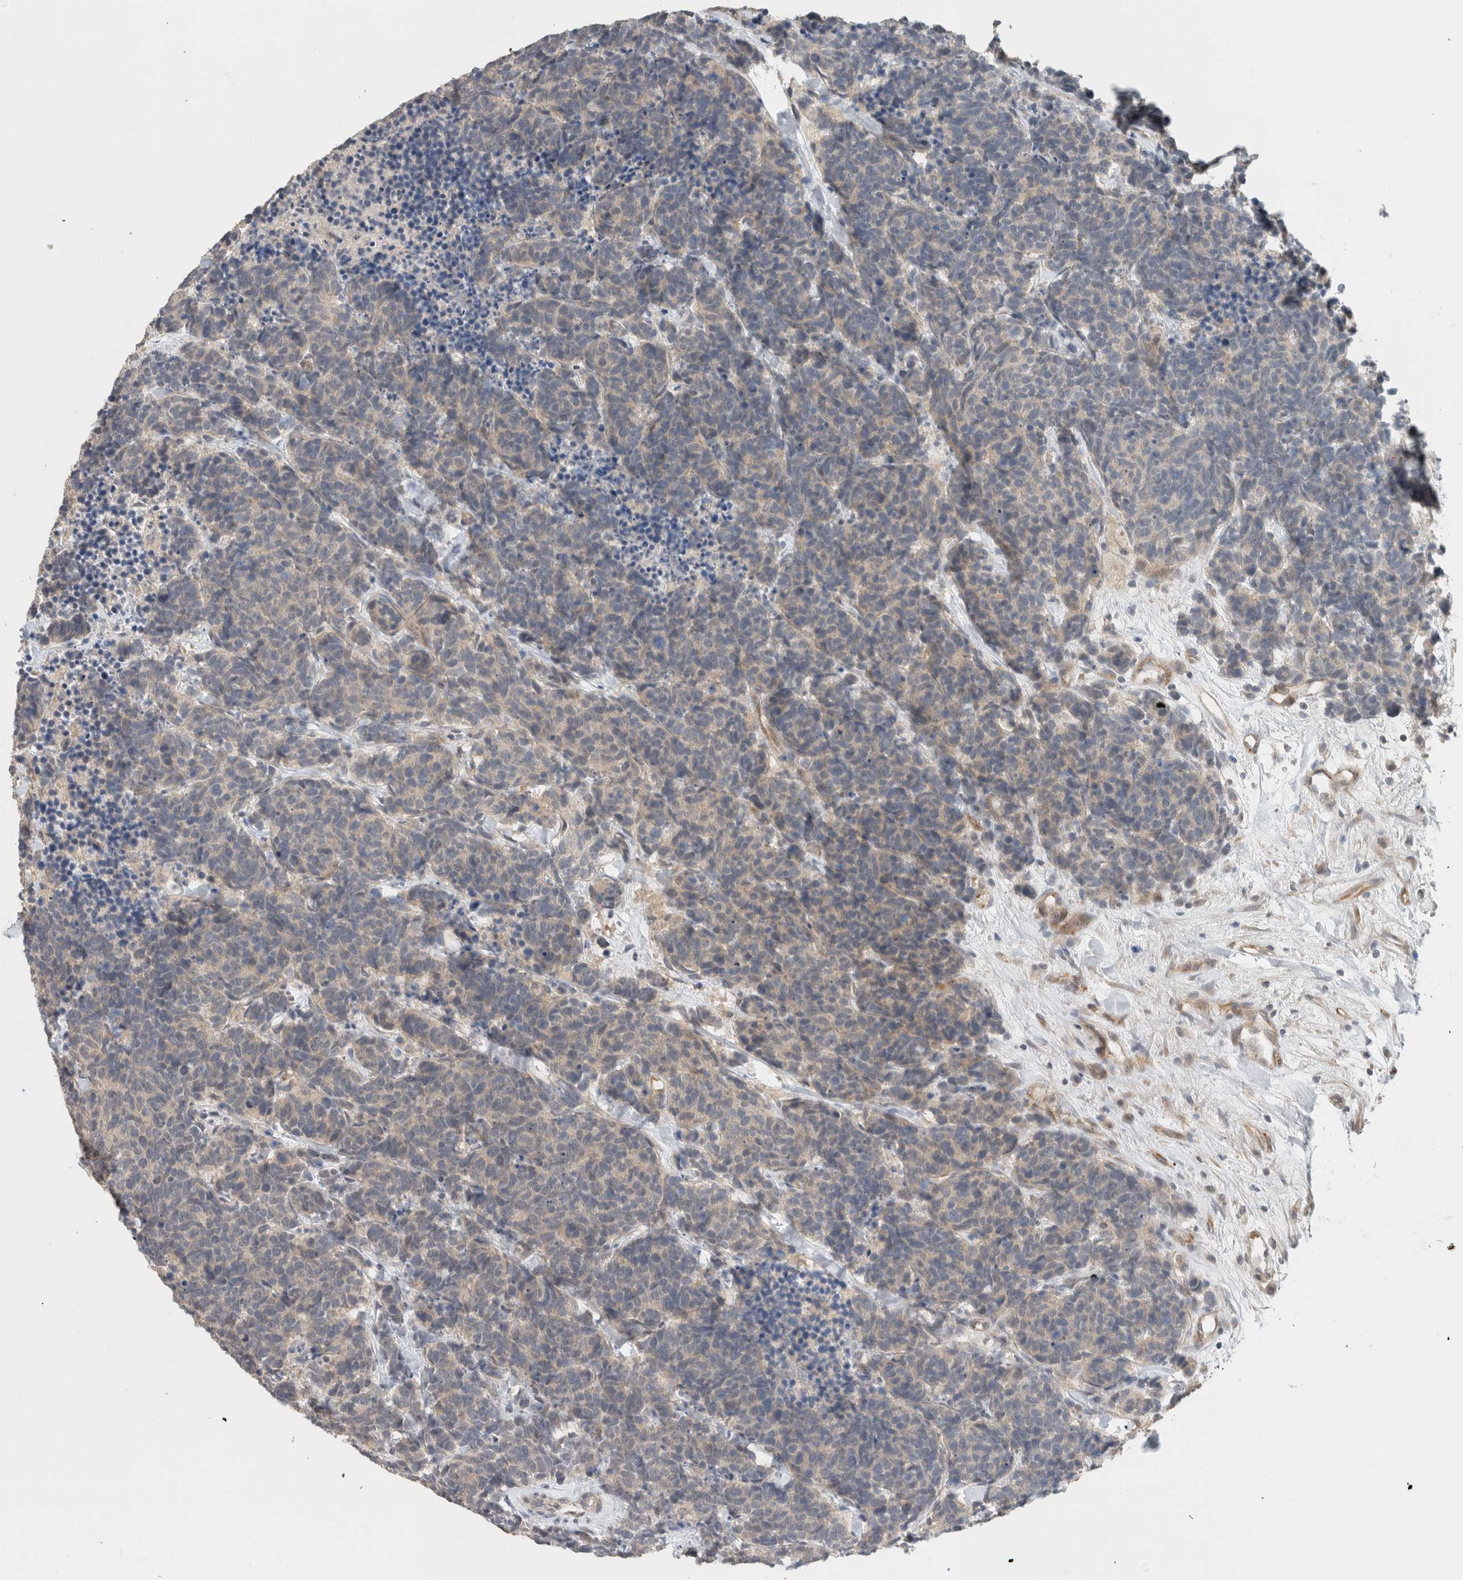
{"staining": {"intensity": "weak", "quantity": "<25%", "location": "cytoplasmic/membranous"}, "tissue": "carcinoid", "cell_type": "Tumor cells", "image_type": "cancer", "snomed": [{"axis": "morphology", "description": "Carcinoma, NOS"}, {"axis": "morphology", "description": "Carcinoid, malignant, NOS"}, {"axis": "topography", "description": "Urinary bladder"}], "caption": "Immunohistochemical staining of carcinoid reveals no significant positivity in tumor cells.", "gene": "ERCC6L2", "patient": {"sex": "male", "age": 57}}